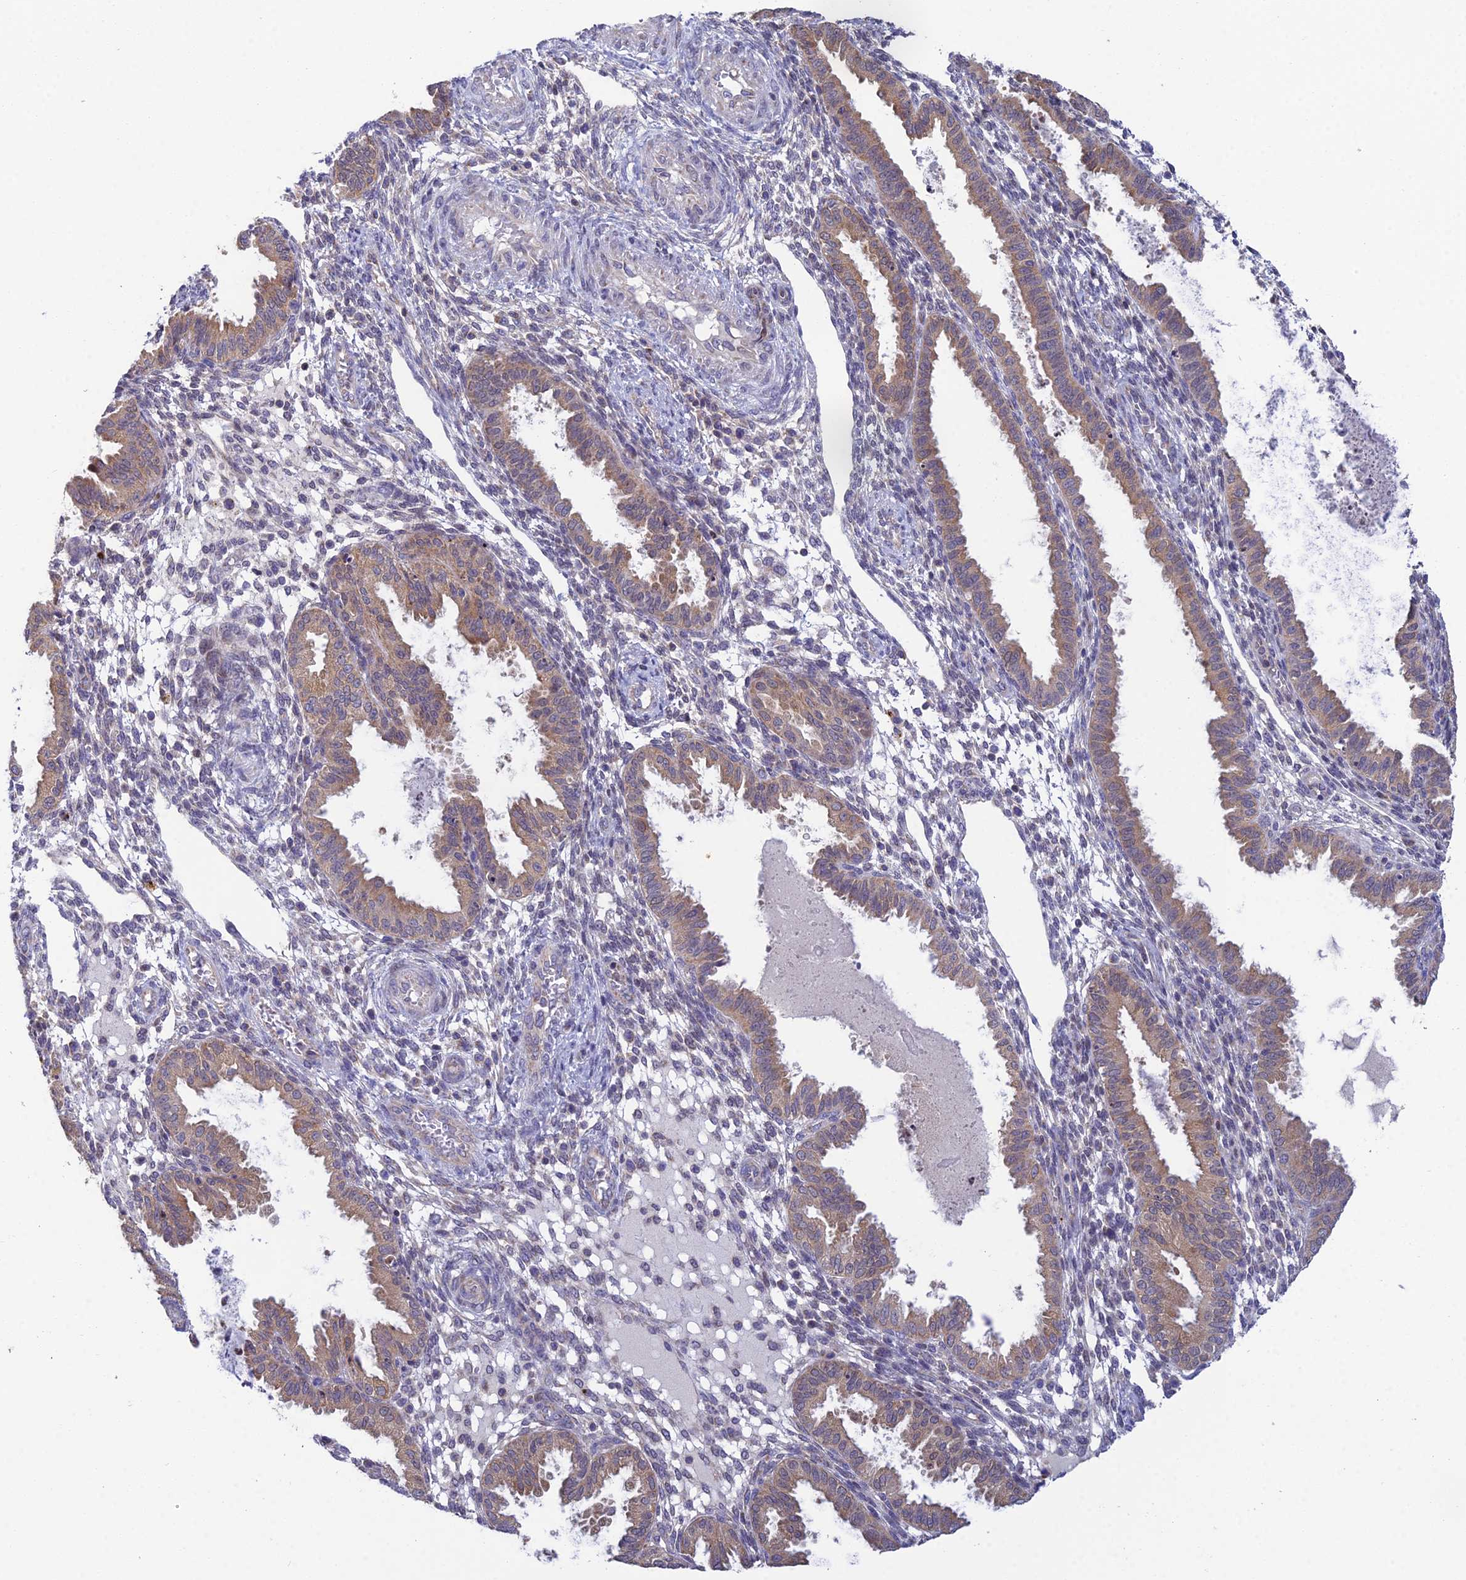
{"staining": {"intensity": "negative", "quantity": "none", "location": "none"}, "tissue": "endometrium", "cell_type": "Cells in endometrial stroma", "image_type": "normal", "snomed": [{"axis": "morphology", "description": "Normal tissue, NOS"}, {"axis": "topography", "description": "Endometrium"}], "caption": "Immunohistochemical staining of normal endometrium exhibits no significant expression in cells in endometrial stroma. Brightfield microscopy of IHC stained with DAB (brown) and hematoxylin (blue), captured at high magnification.", "gene": "ELOA2", "patient": {"sex": "female", "age": 33}}